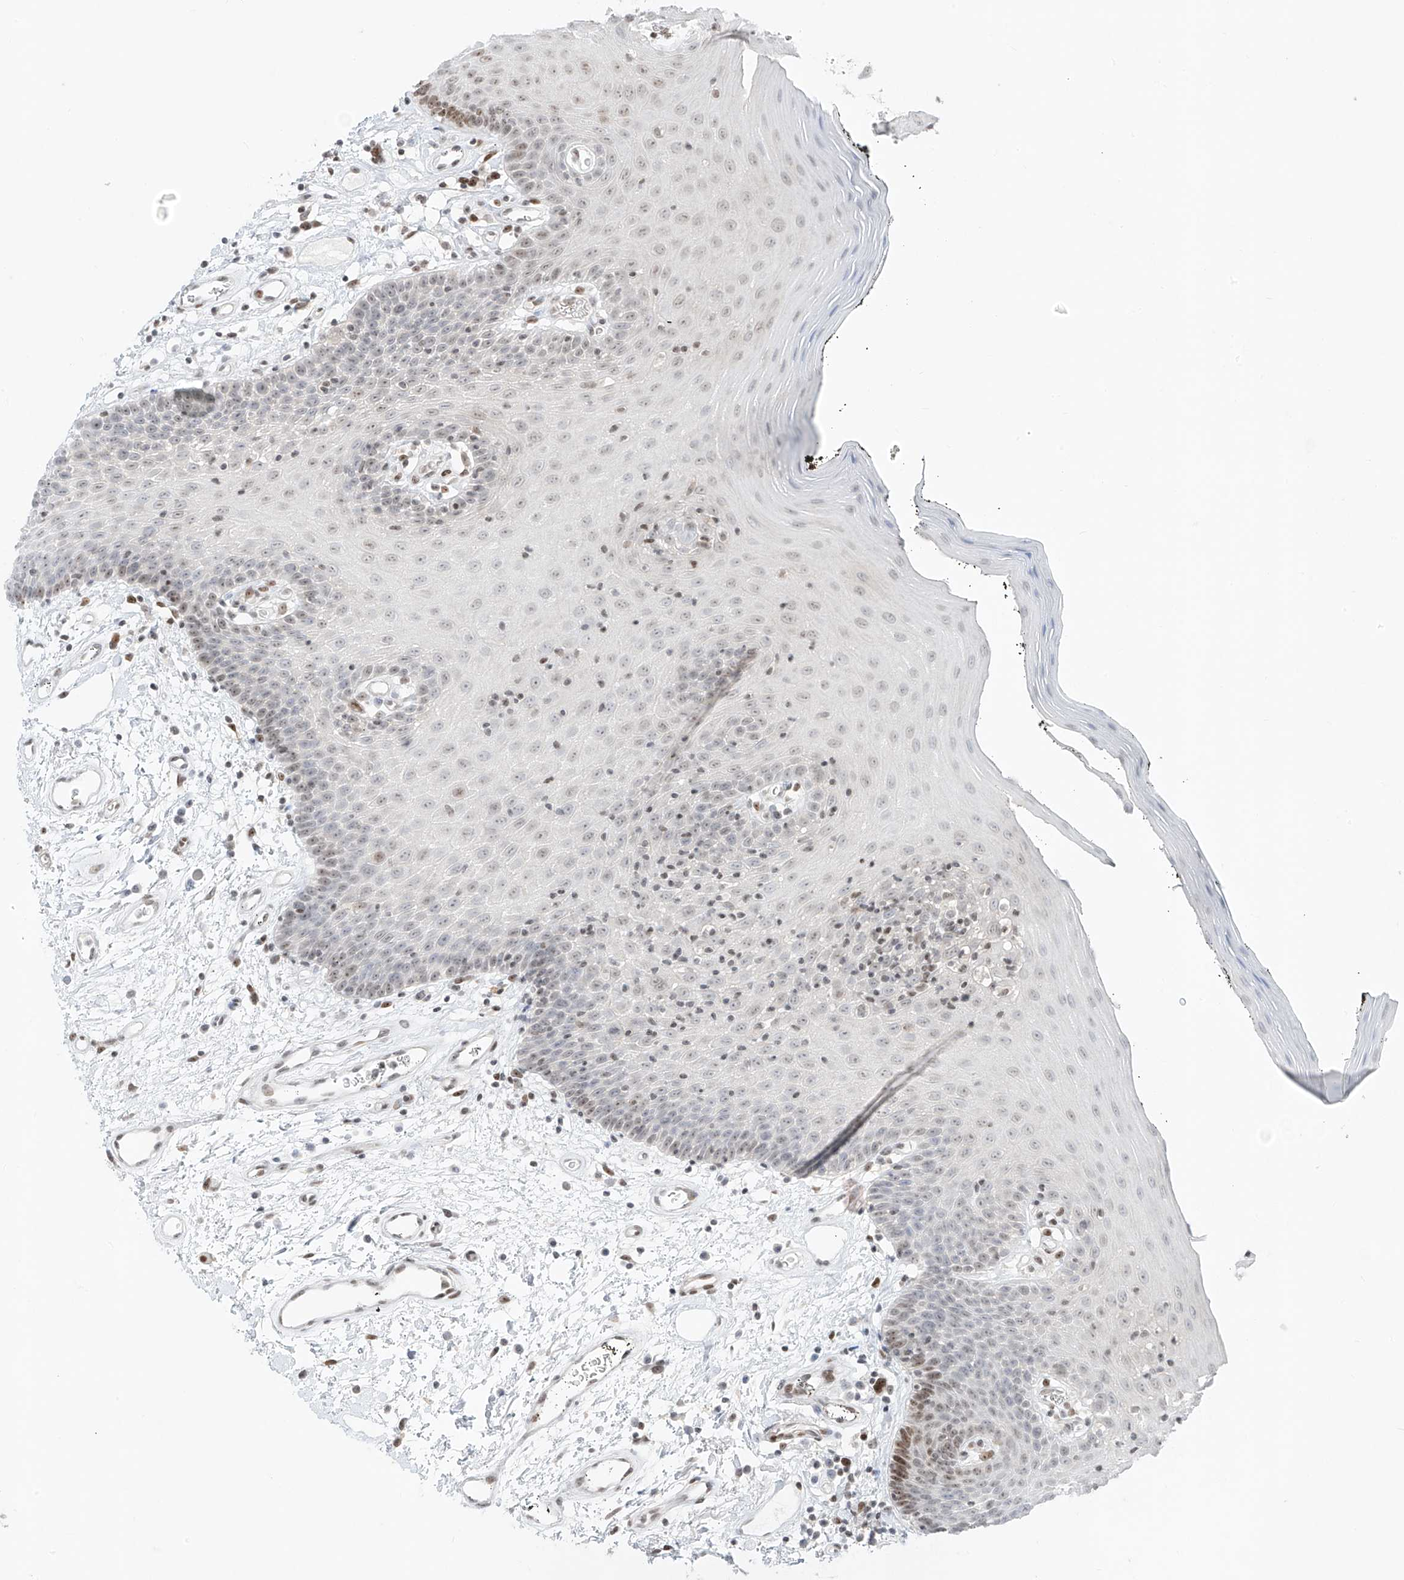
{"staining": {"intensity": "weak", "quantity": "25%-75%", "location": "nuclear"}, "tissue": "oral mucosa", "cell_type": "Squamous epithelial cells", "image_type": "normal", "snomed": [{"axis": "morphology", "description": "Normal tissue, NOS"}, {"axis": "topography", "description": "Oral tissue"}], "caption": "A histopathology image showing weak nuclear positivity in about 25%-75% of squamous epithelial cells in unremarkable oral mucosa, as visualized by brown immunohistochemical staining.", "gene": "ZNF512", "patient": {"sex": "male", "age": 74}}